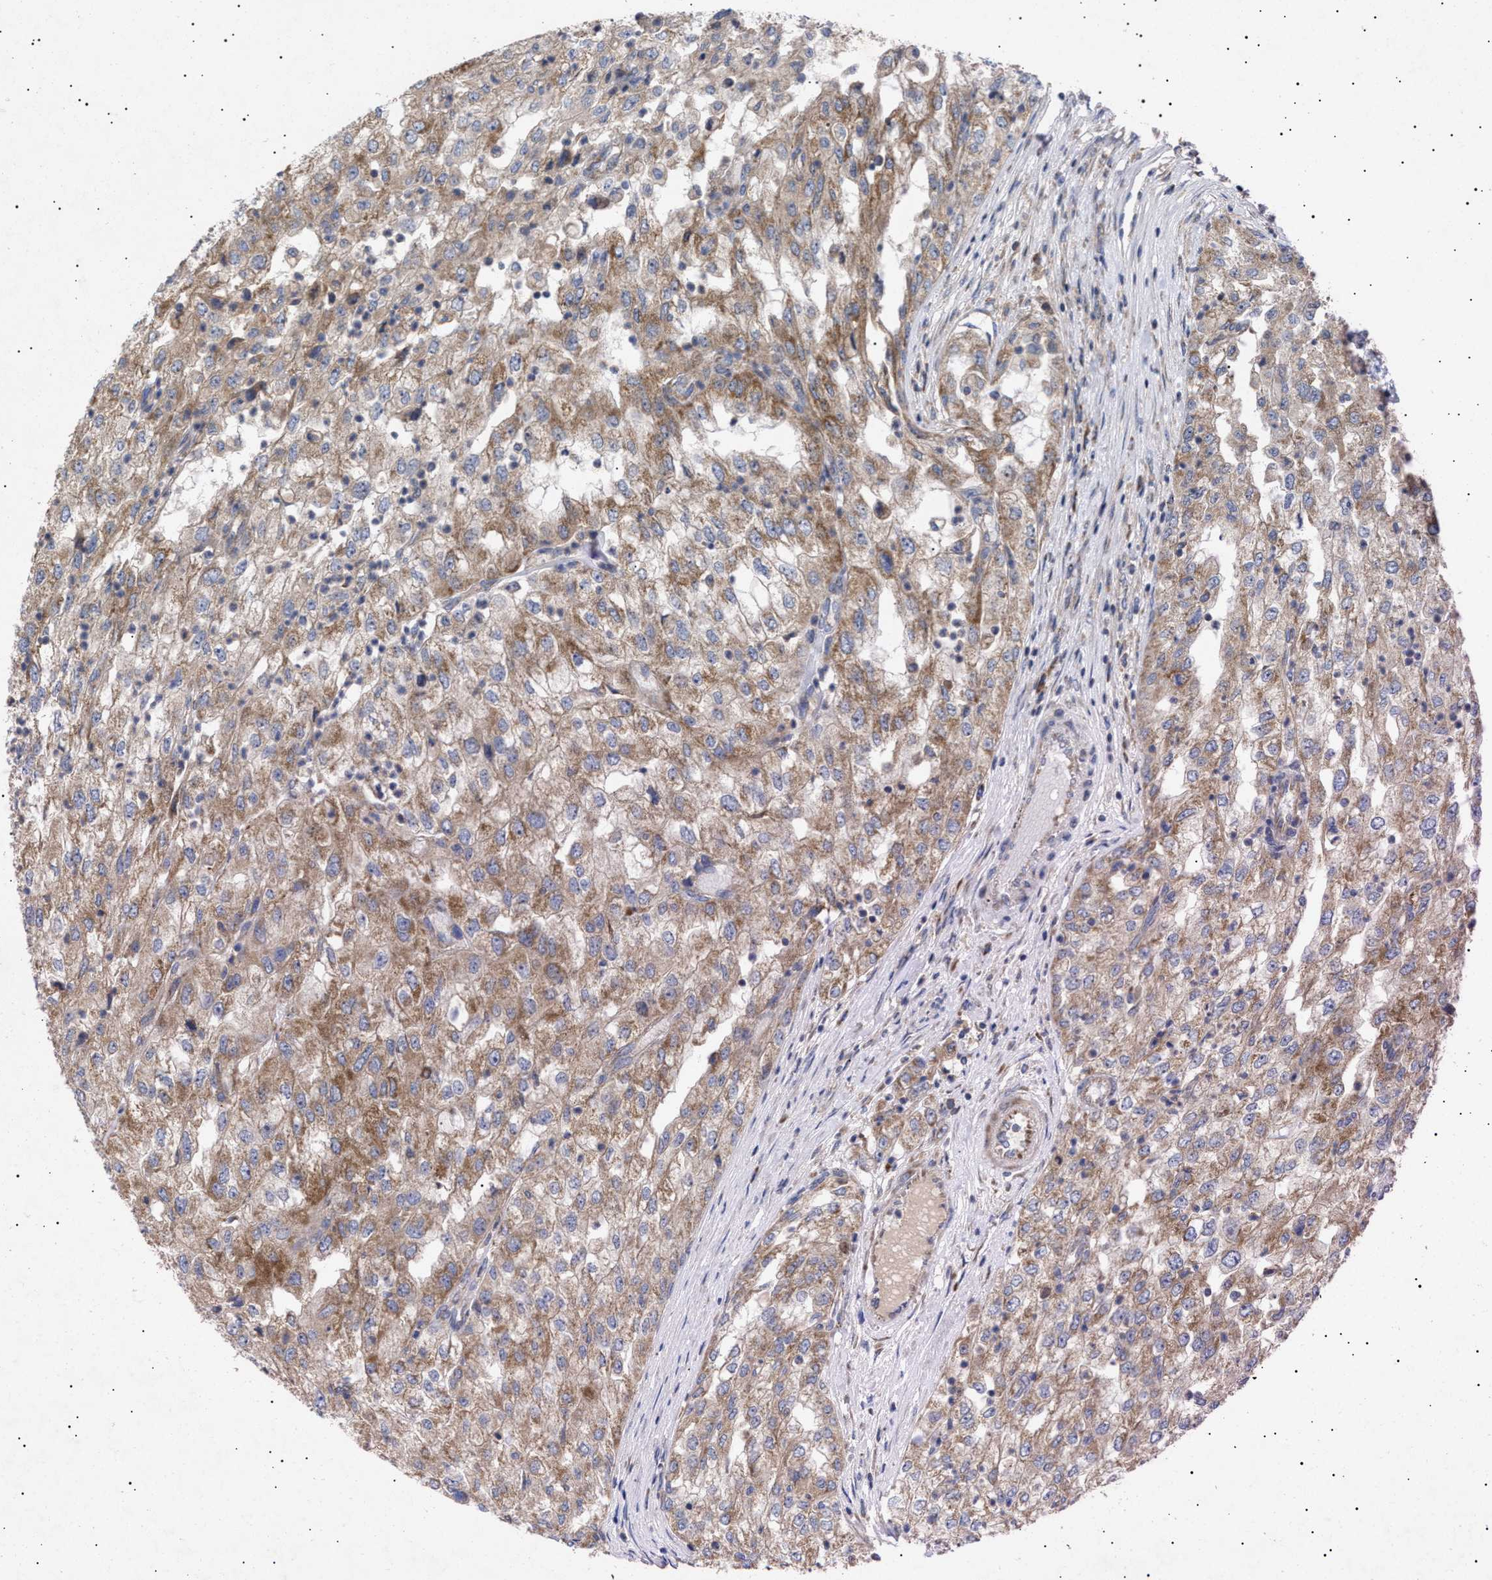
{"staining": {"intensity": "moderate", "quantity": ">75%", "location": "cytoplasmic/membranous"}, "tissue": "renal cancer", "cell_type": "Tumor cells", "image_type": "cancer", "snomed": [{"axis": "morphology", "description": "Adenocarcinoma, NOS"}, {"axis": "topography", "description": "Kidney"}], "caption": "This histopathology image reveals IHC staining of human renal cancer (adenocarcinoma), with medium moderate cytoplasmic/membranous staining in approximately >75% of tumor cells.", "gene": "MRPL10", "patient": {"sex": "female", "age": 54}}